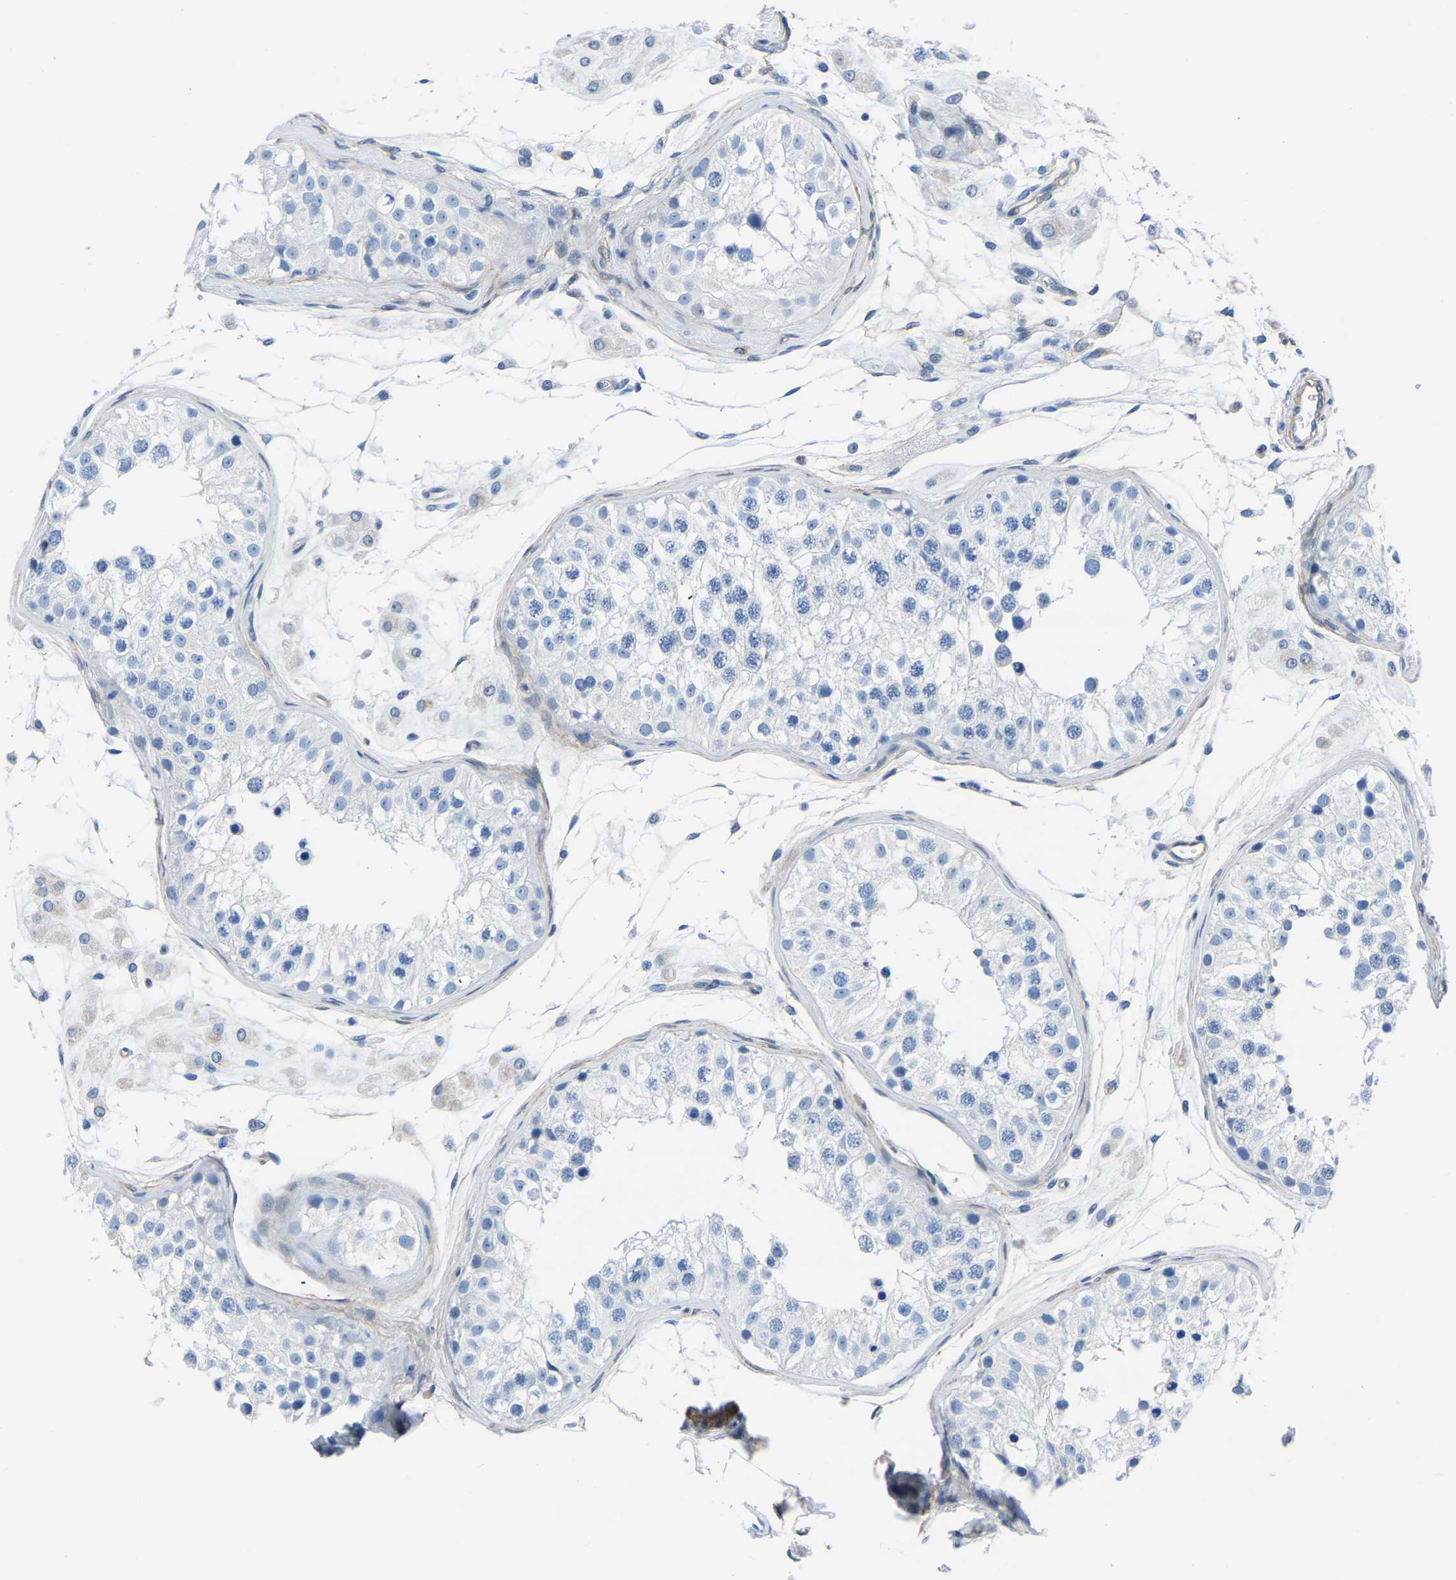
{"staining": {"intensity": "negative", "quantity": "none", "location": "none"}, "tissue": "testis", "cell_type": "Cells in seminiferous ducts", "image_type": "normal", "snomed": [{"axis": "morphology", "description": "Normal tissue, NOS"}, {"axis": "morphology", "description": "Adenocarcinoma, metastatic, NOS"}, {"axis": "topography", "description": "Testis"}], "caption": "An image of testis stained for a protein reveals no brown staining in cells in seminiferous ducts.", "gene": "SLC45A3", "patient": {"sex": "male", "age": 26}}